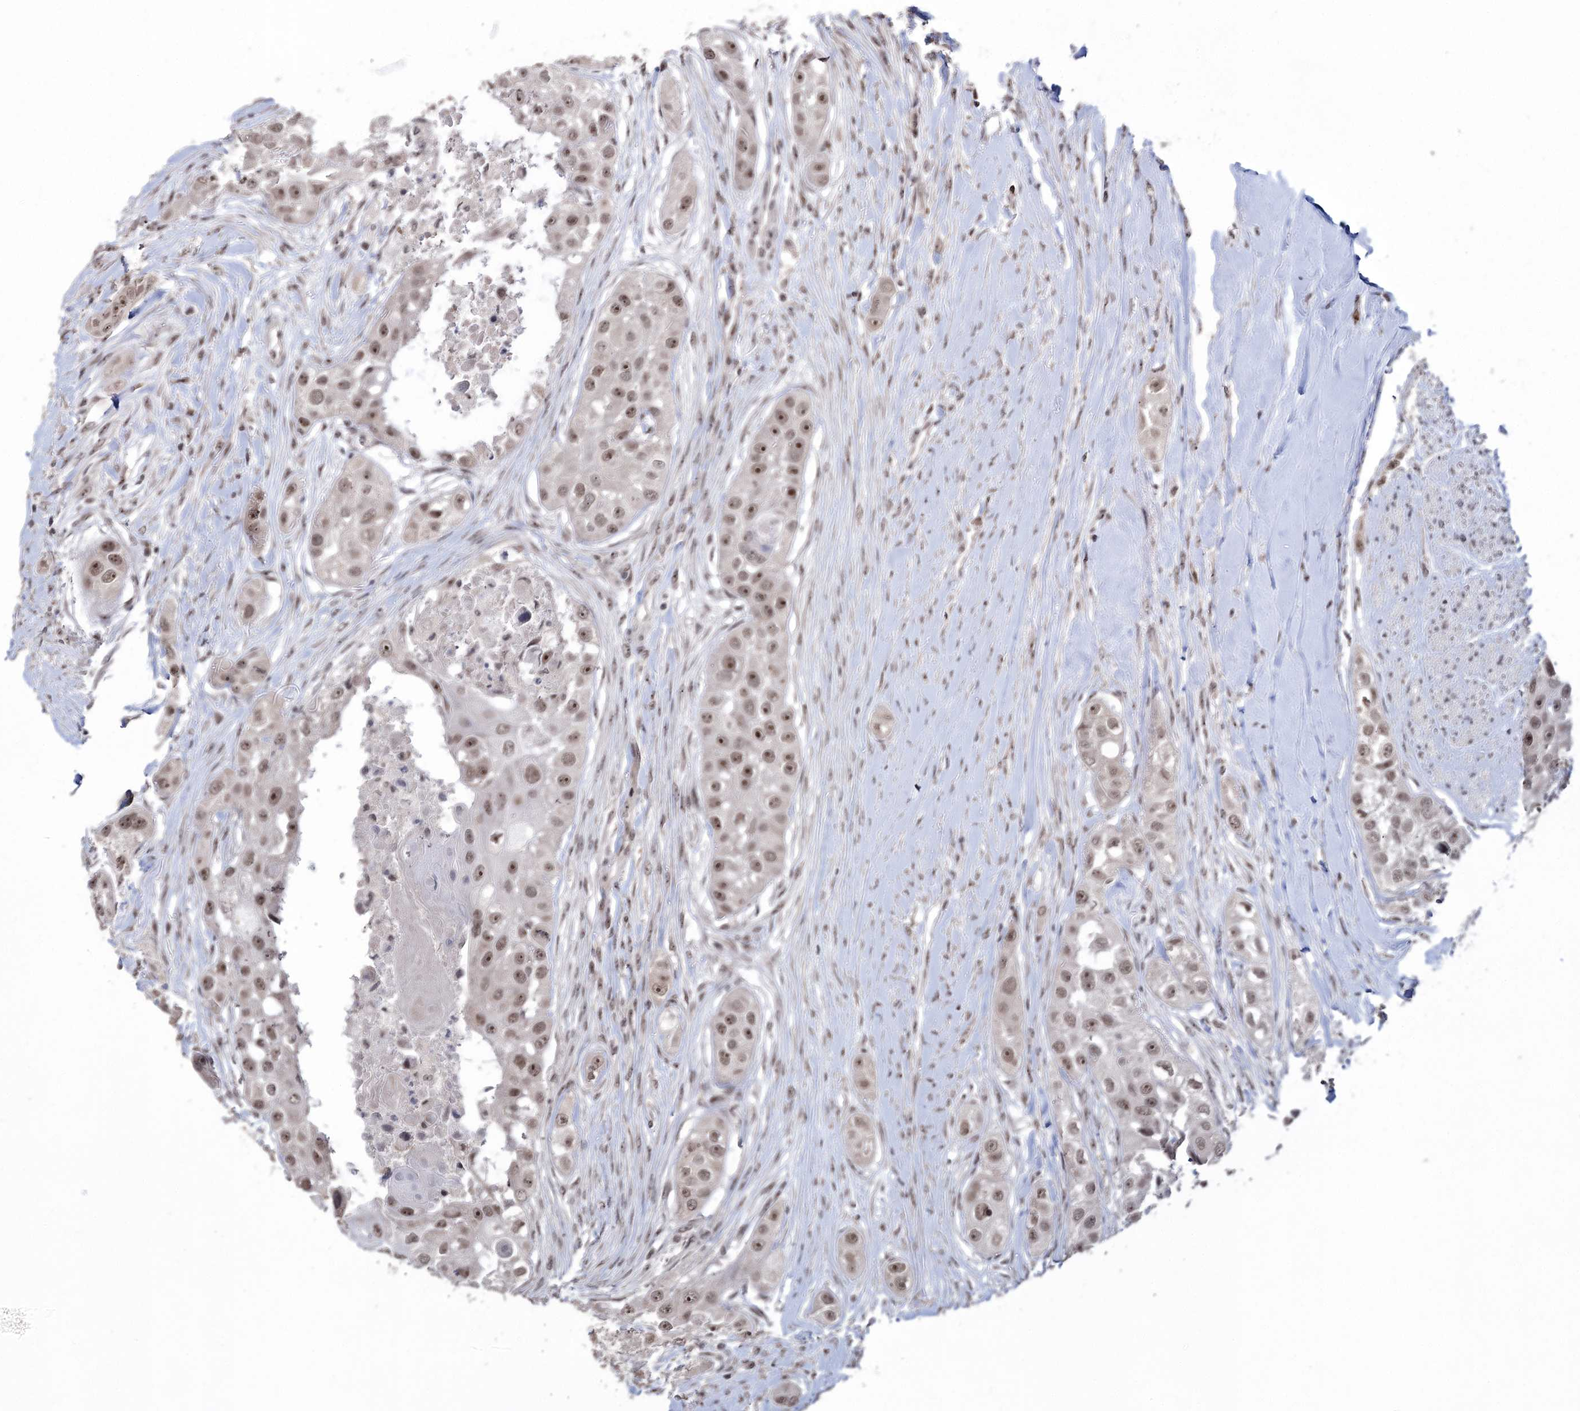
{"staining": {"intensity": "moderate", "quantity": ">75%", "location": "nuclear"}, "tissue": "head and neck cancer", "cell_type": "Tumor cells", "image_type": "cancer", "snomed": [{"axis": "morphology", "description": "Normal tissue, NOS"}, {"axis": "morphology", "description": "Squamous cell carcinoma, NOS"}, {"axis": "topography", "description": "Skeletal muscle"}, {"axis": "topography", "description": "Head-Neck"}], "caption": "A medium amount of moderate nuclear positivity is present in about >75% of tumor cells in head and neck cancer (squamous cell carcinoma) tissue. (Stains: DAB in brown, nuclei in blue, Microscopy: brightfield microscopy at high magnification).", "gene": "VGLL4", "patient": {"sex": "male", "age": 51}}